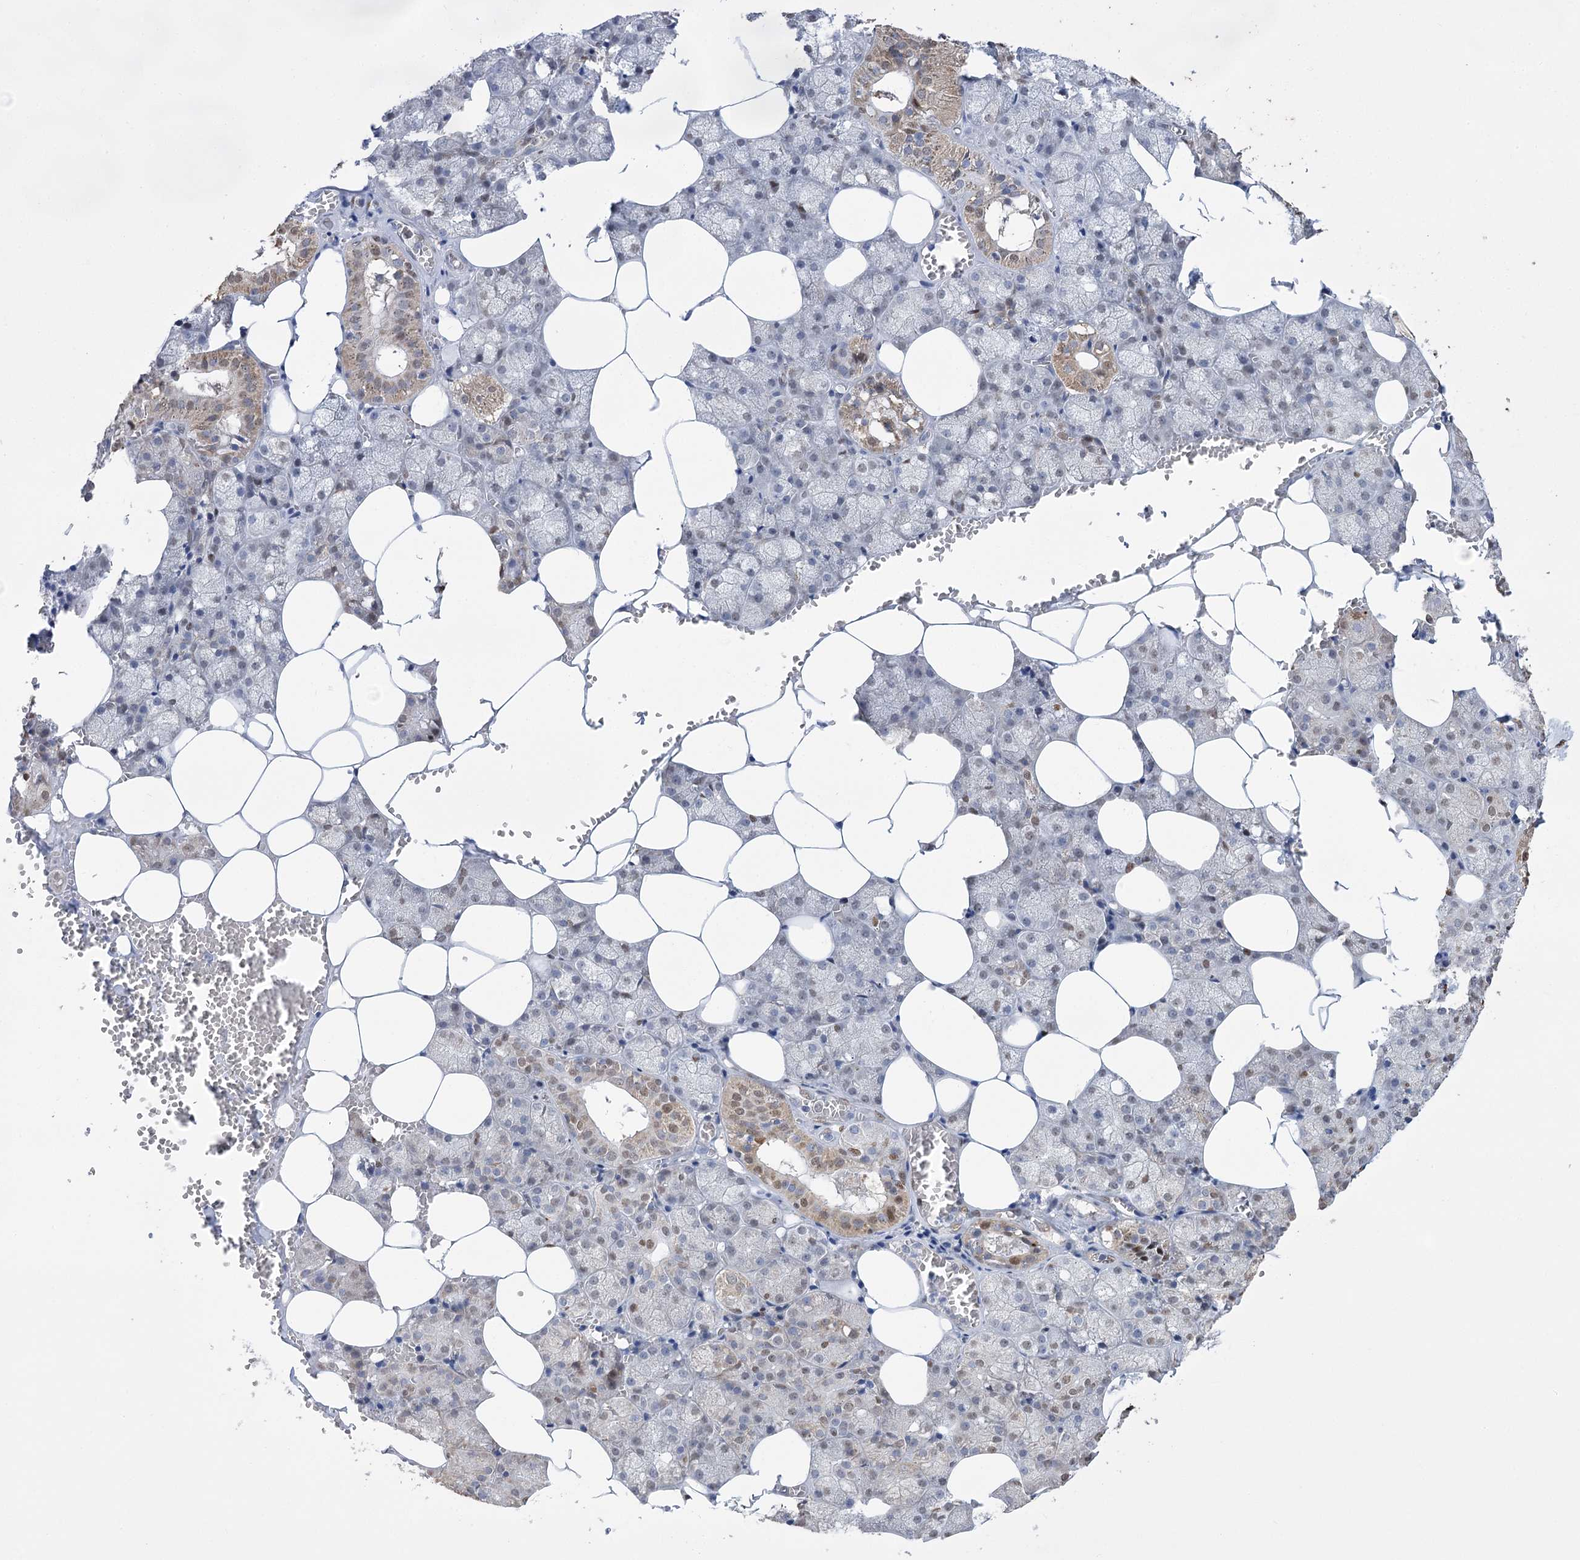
{"staining": {"intensity": "weak", "quantity": "<25%", "location": "cytoplasmic/membranous,nuclear"}, "tissue": "salivary gland", "cell_type": "Glandular cells", "image_type": "normal", "snomed": [{"axis": "morphology", "description": "Normal tissue, NOS"}, {"axis": "topography", "description": "Salivary gland"}], "caption": "Immunohistochemical staining of unremarkable human salivary gland exhibits no significant expression in glandular cells. (DAB (3,3'-diaminobenzidine) IHC visualized using brightfield microscopy, high magnification).", "gene": "NFU1", "patient": {"sex": "male", "age": 62}}